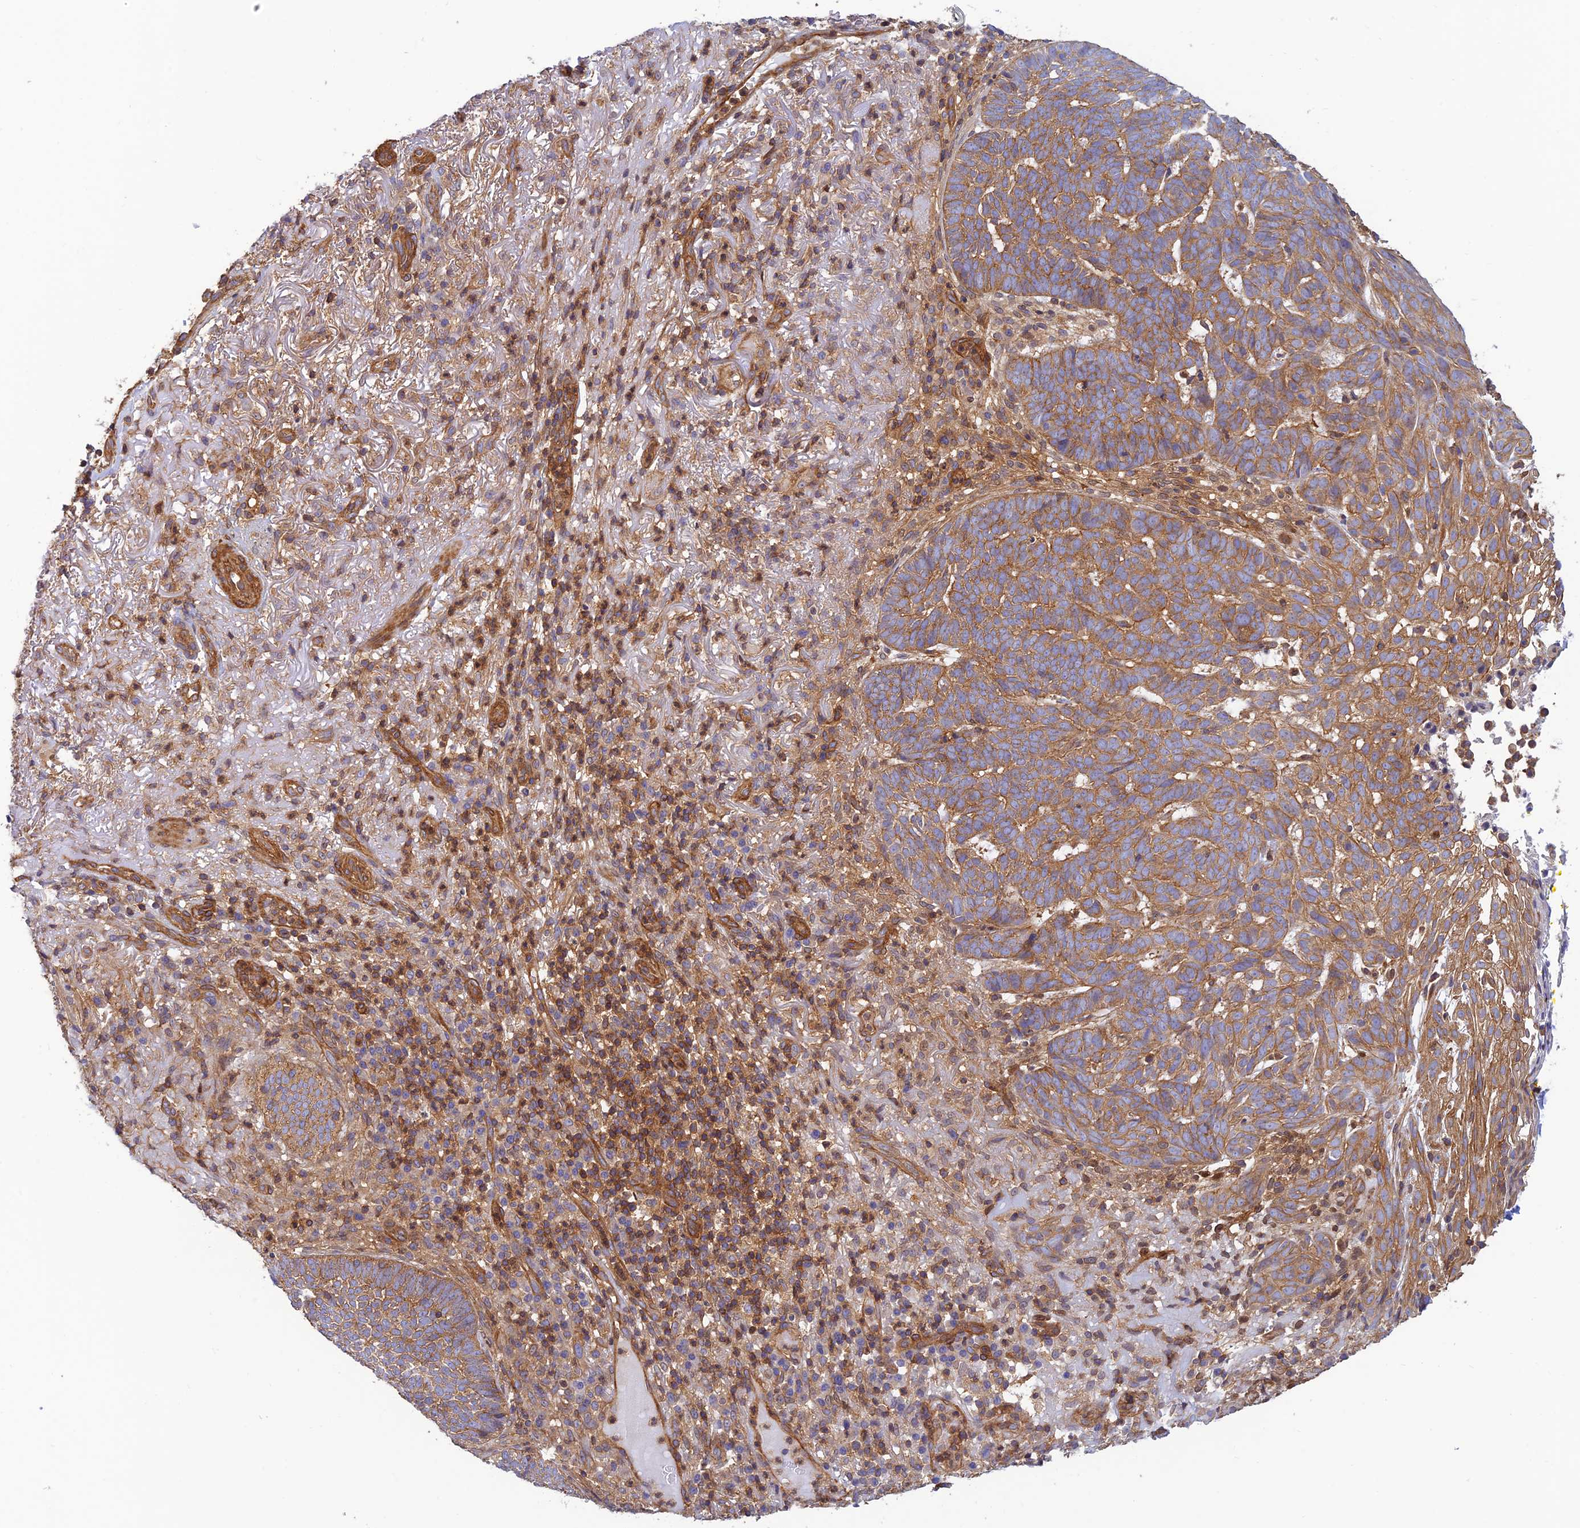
{"staining": {"intensity": "moderate", "quantity": ">75%", "location": "cytoplasmic/membranous"}, "tissue": "skin cancer", "cell_type": "Tumor cells", "image_type": "cancer", "snomed": [{"axis": "morphology", "description": "Basal cell carcinoma"}, {"axis": "topography", "description": "Skin"}], "caption": "Approximately >75% of tumor cells in skin cancer (basal cell carcinoma) reveal moderate cytoplasmic/membranous protein staining as visualized by brown immunohistochemical staining.", "gene": "PPP1R12C", "patient": {"sex": "female", "age": 78}}